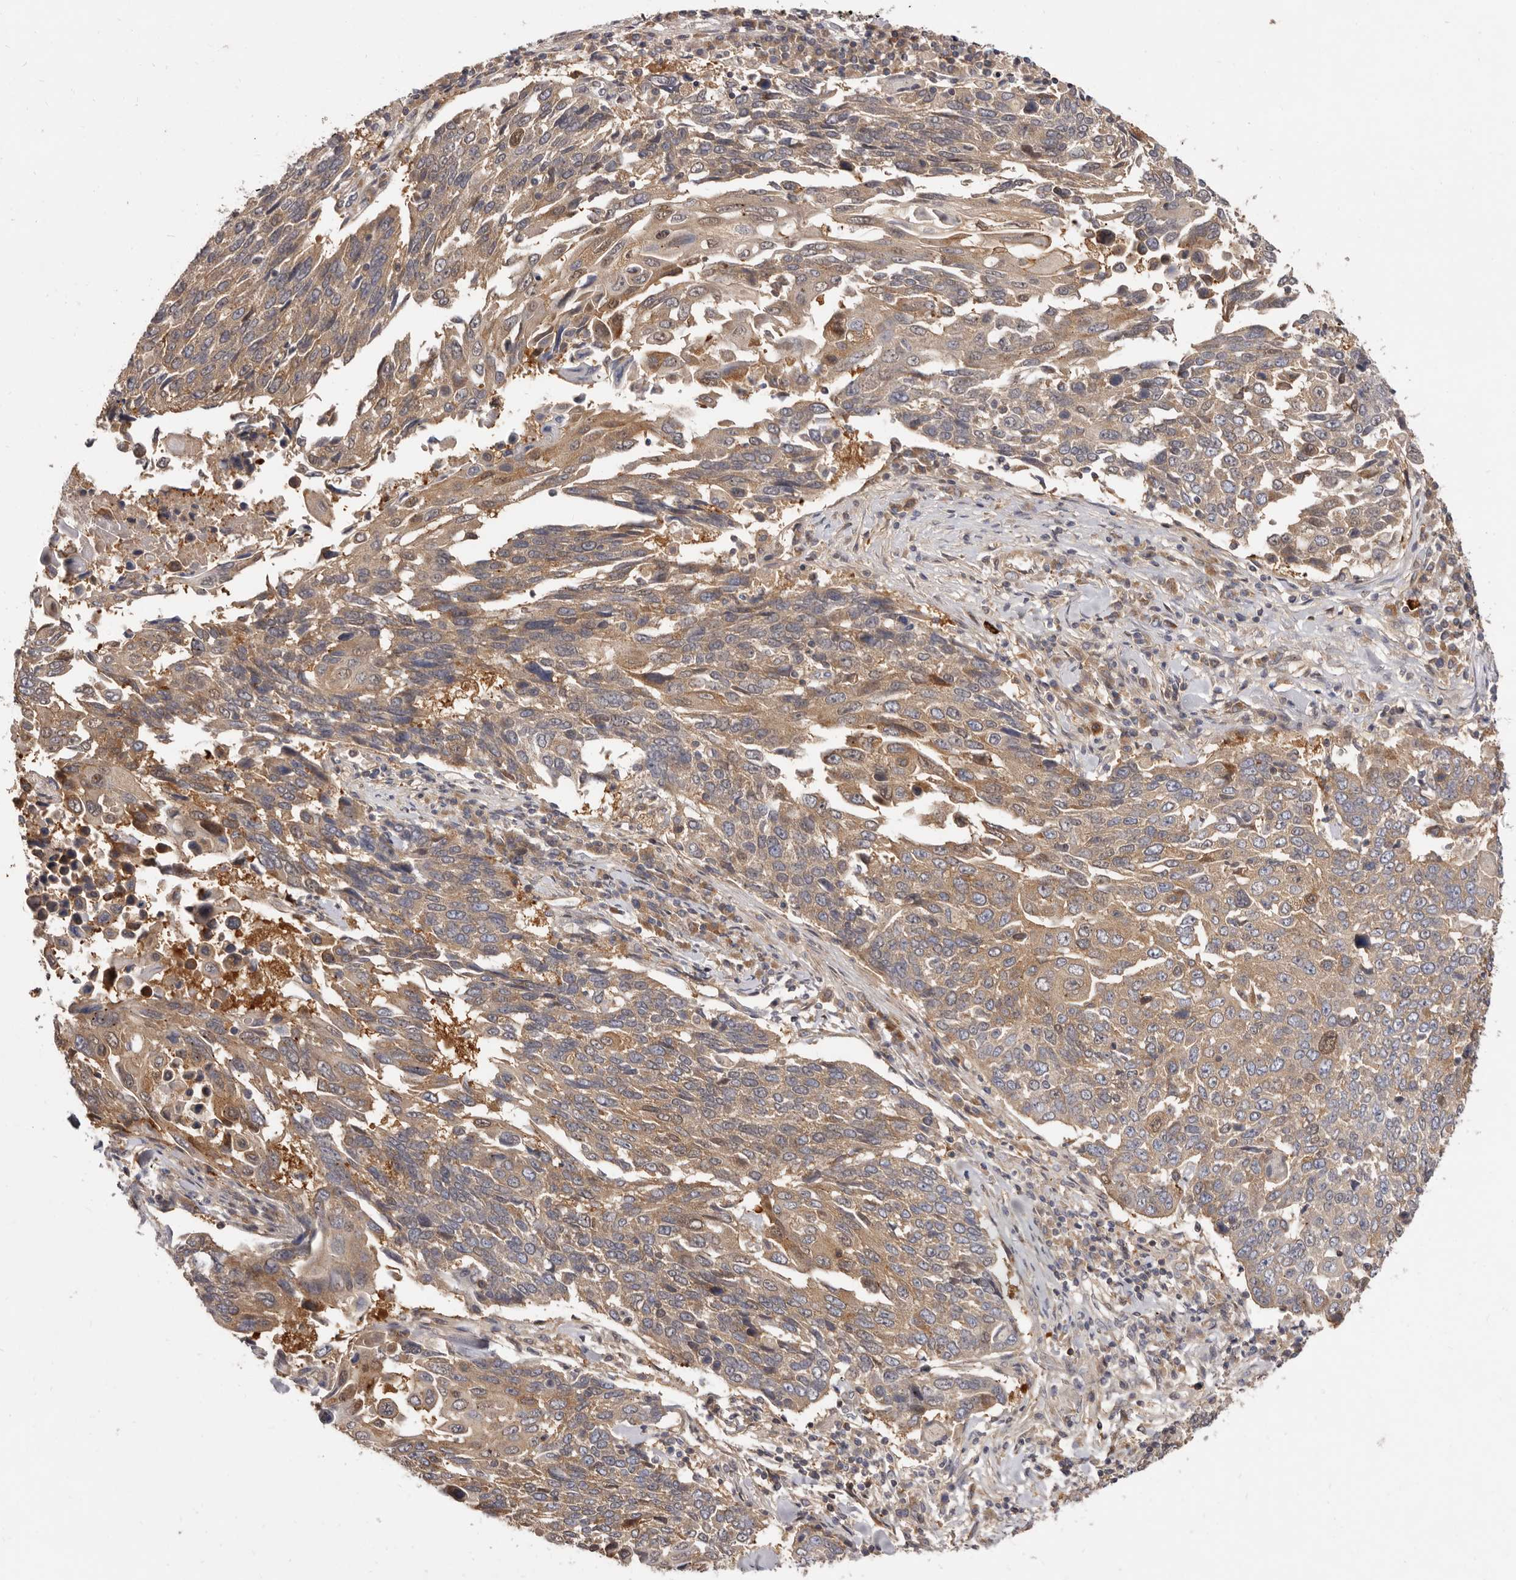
{"staining": {"intensity": "moderate", "quantity": ">75%", "location": "cytoplasmic/membranous"}, "tissue": "lung cancer", "cell_type": "Tumor cells", "image_type": "cancer", "snomed": [{"axis": "morphology", "description": "Squamous cell carcinoma, NOS"}, {"axis": "topography", "description": "Lung"}], "caption": "This image reveals immunohistochemistry staining of human lung cancer (squamous cell carcinoma), with medium moderate cytoplasmic/membranous expression in approximately >75% of tumor cells.", "gene": "ADAMTS20", "patient": {"sex": "male", "age": 66}}